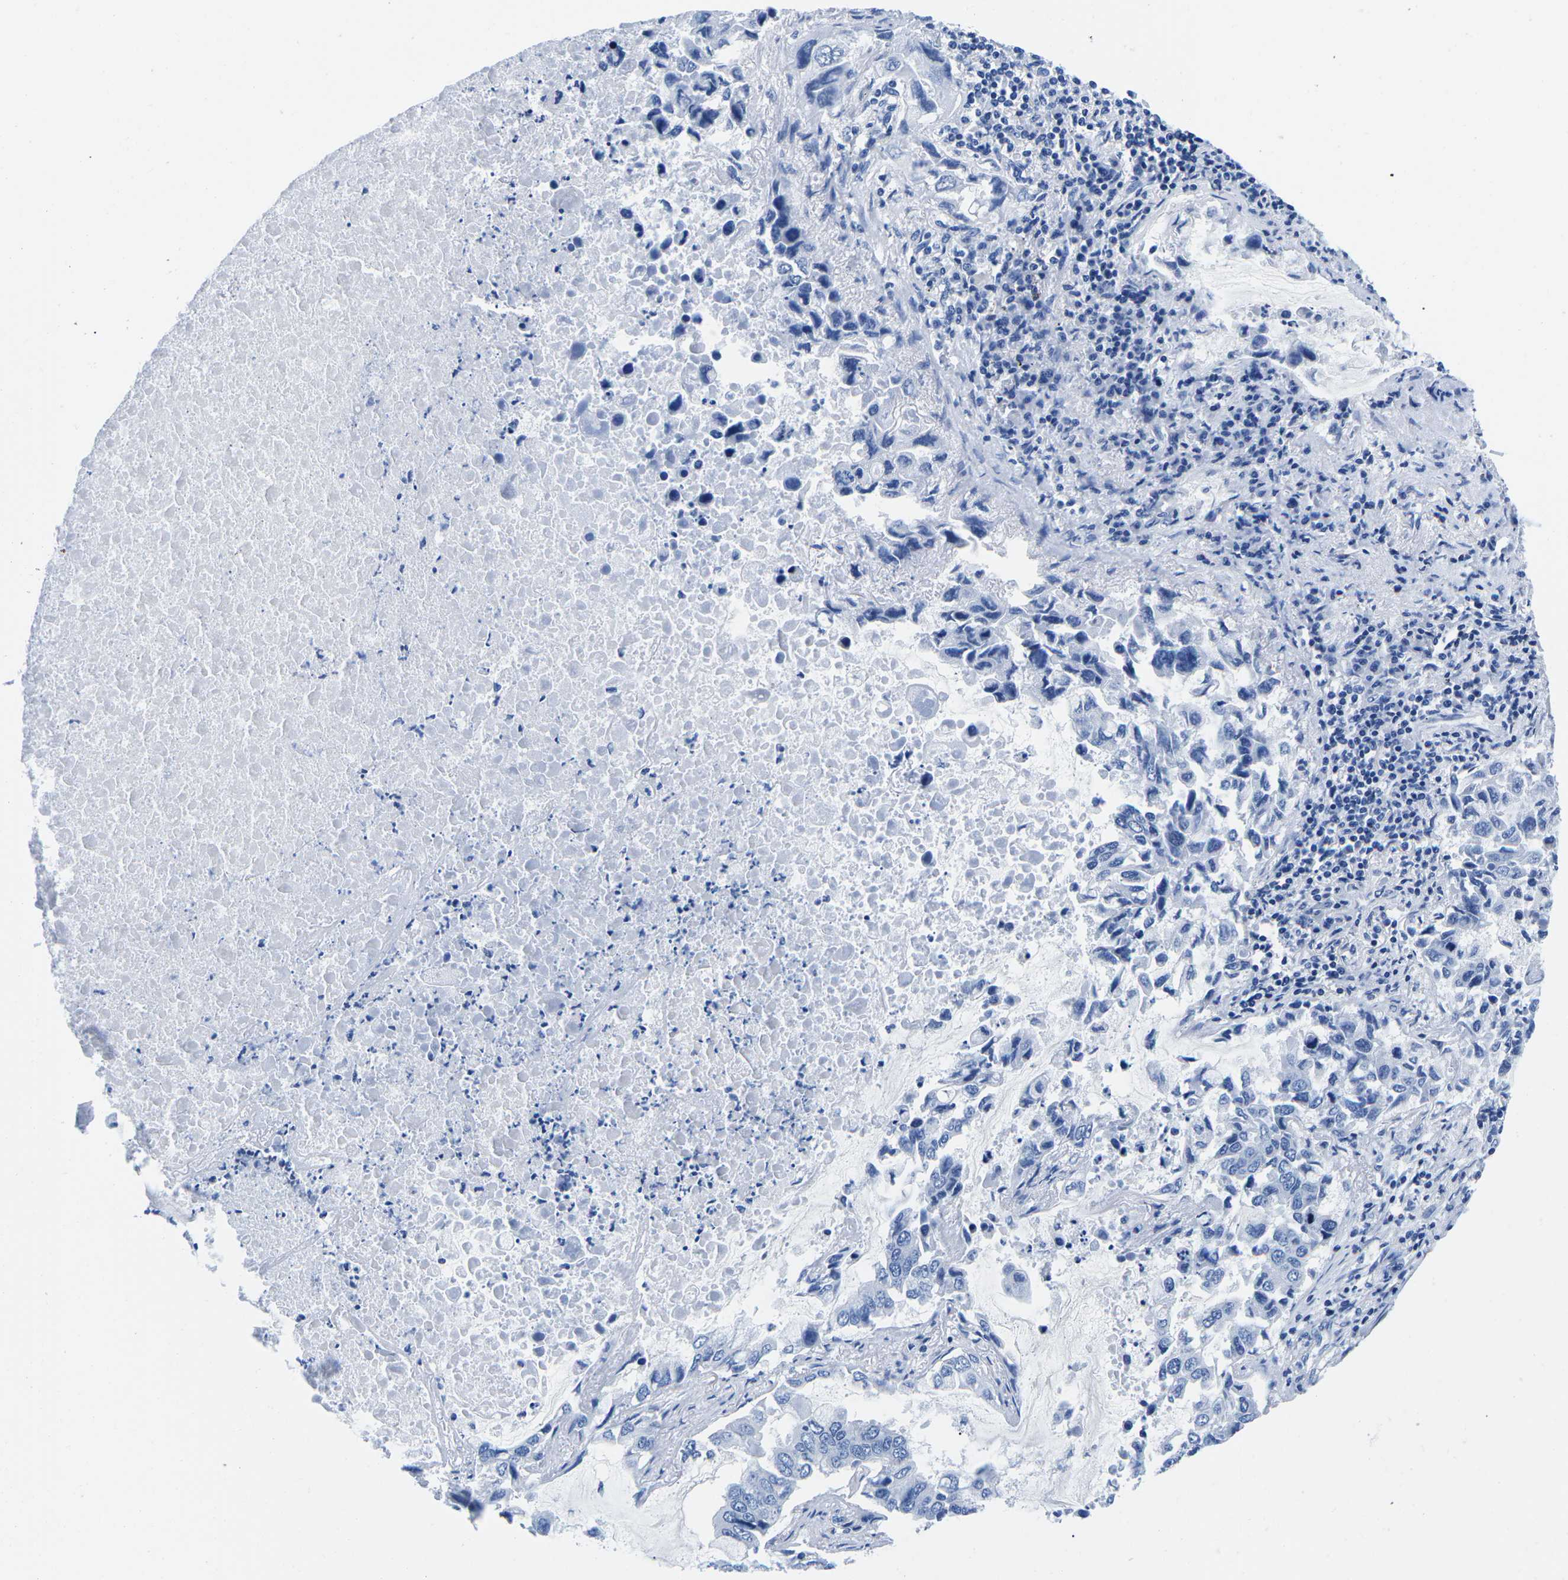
{"staining": {"intensity": "negative", "quantity": "none", "location": "none"}, "tissue": "lung cancer", "cell_type": "Tumor cells", "image_type": "cancer", "snomed": [{"axis": "morphology", "description": "Adenocarcinoma, NOS"}, {"axis": "topography", "description": "Lung"}], "caption": "Tumor cells show no significant protein positivity in lung adenocarcinoma.", "gene": "CYP1A2", "patient": {"sex": "male", "age": 64}}